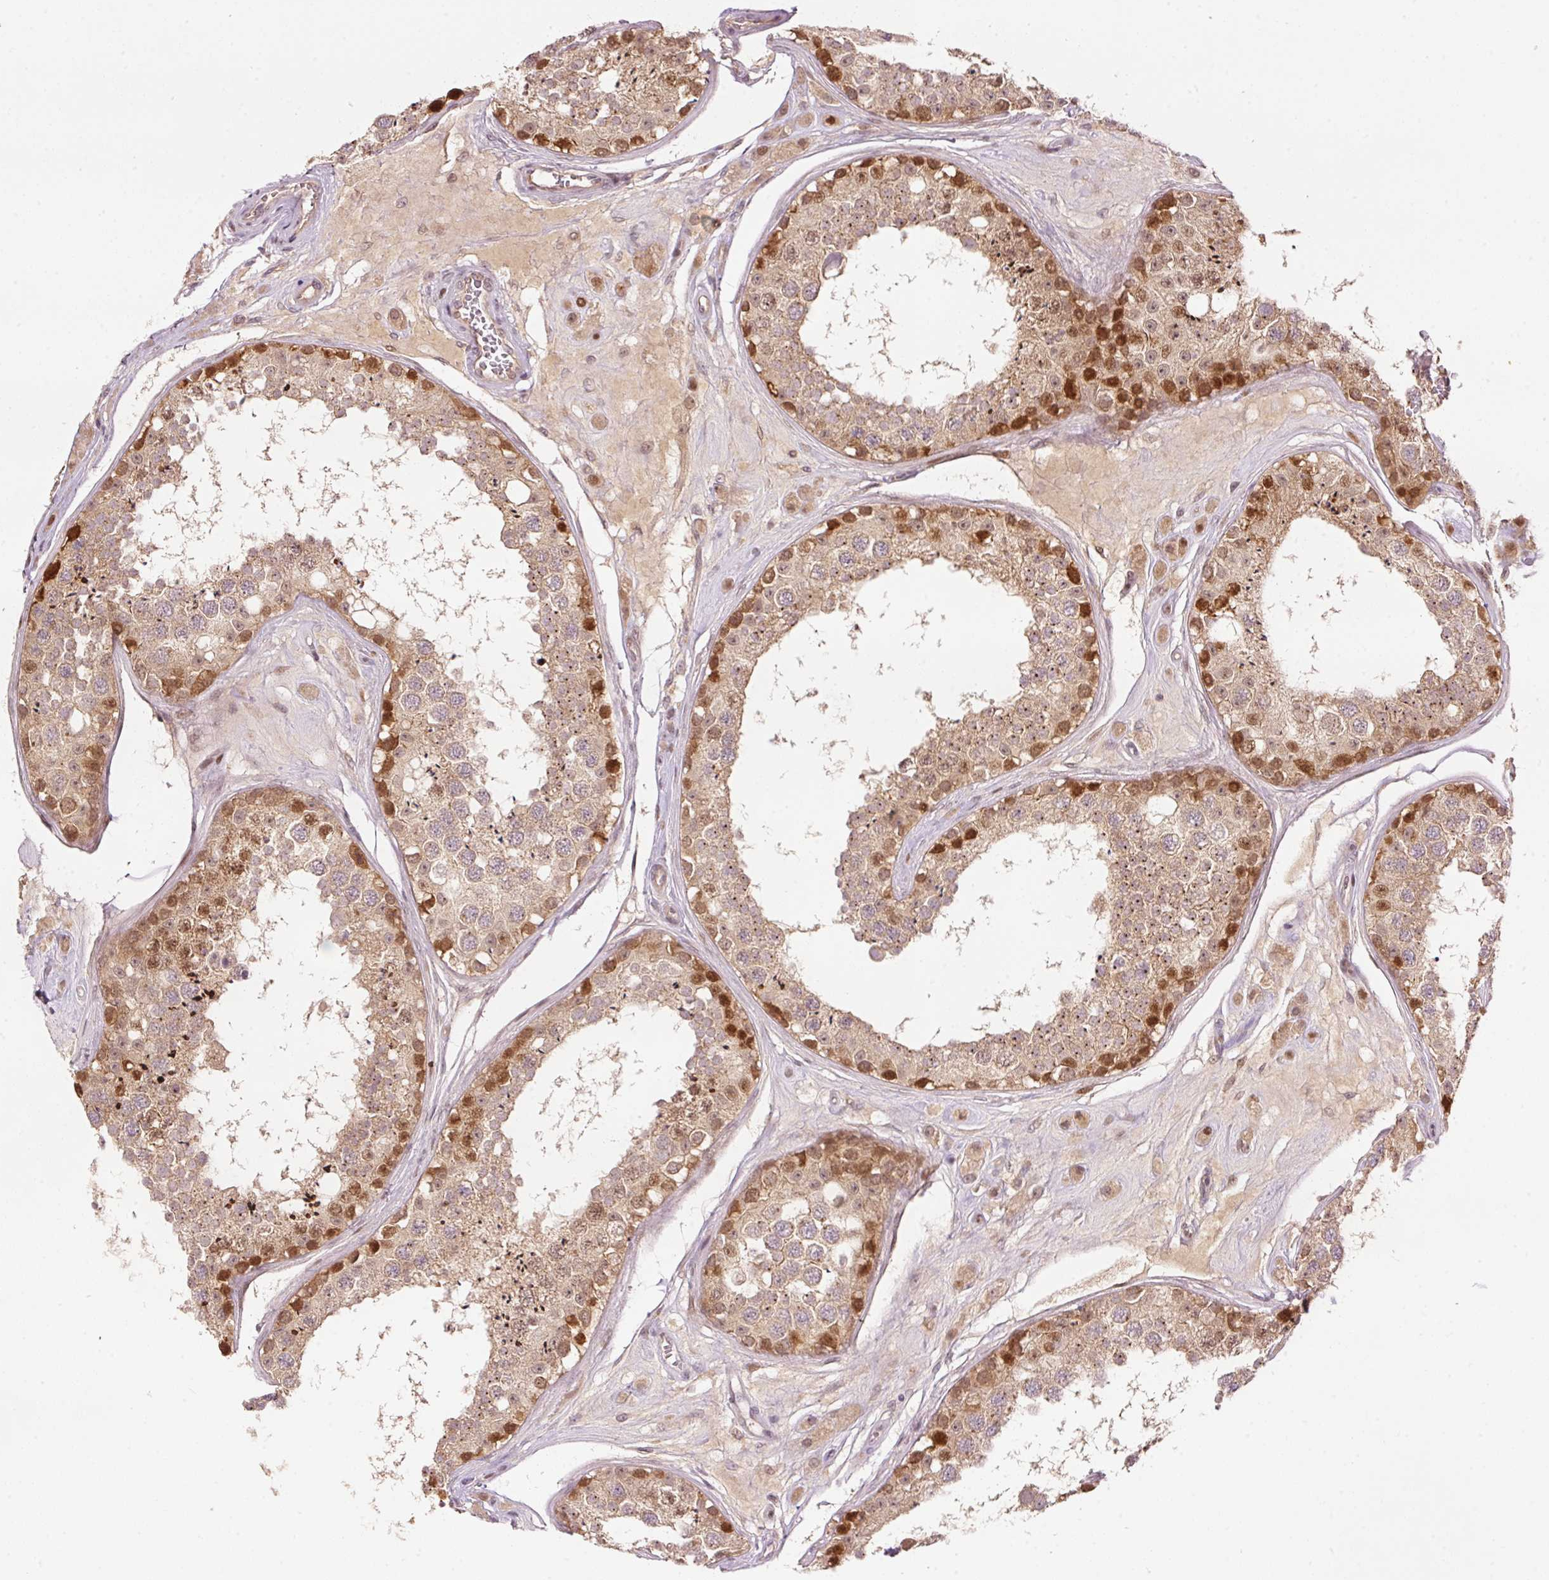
{"staining": {"intensity": "strong", "quantity": "<25%", "location": "cytoplasmic/membranous,nuclear"}, "tissue": "testis", "cell_type": "Cells in seminiferous ducts", "image_type": "normal", "snomed": [{"axis": "morphology", "description": "Normal tissue, NOS"}, {"axis": "topography", "description": "Testis"}], "caption": "There is medium levels of strong cytoplasmic/membranous,nuclear positivity in cells in seminiferous ducts of unremarkable testis, as demonstrated by immunohistochemical staining (brown color).", "gene": "PCDHB1", "patient": {"sex": "male", "age": 25}}